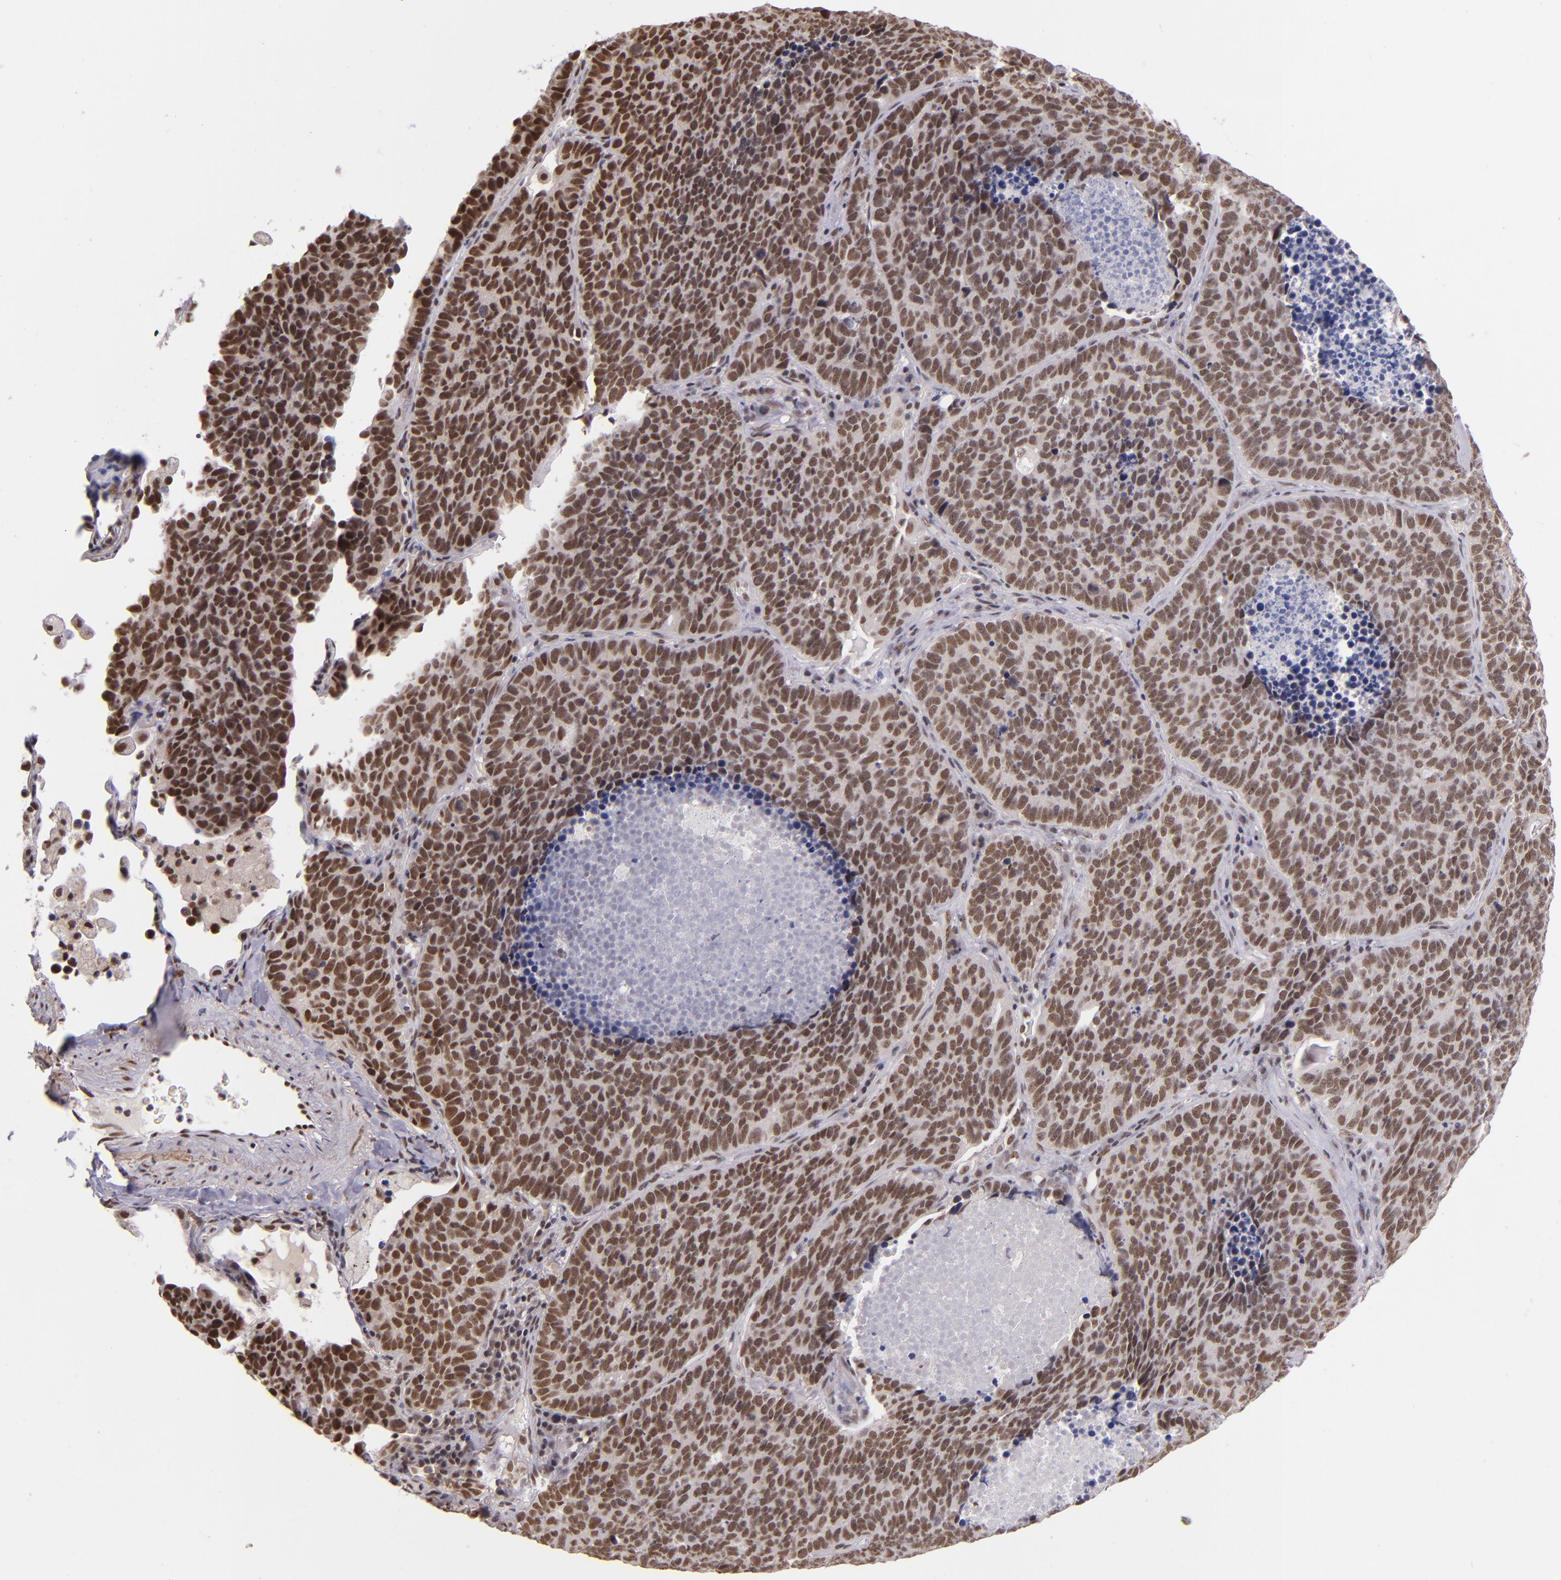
{"staining": {"intensity": "moderate", "quantity": ">75%", "location": "nuclear"}, "tissue": "lung cancer", "cell_type": "Tumor cells", "image_type": "cancer", "snomed": [{"axis": "morphology", "description": "Neoplasm, malignant, NOS"}, {"axis": "topography", "description": "Lung"}], "caption": "IHC photomicrograph of human lung cancer stained for a protein (brown), which reveals medium levels of moderate nuclear positivity in approximately >75% of tumor cells.", "gene": "ZNF148", "patient": {"sex": "female", "age": 75}}